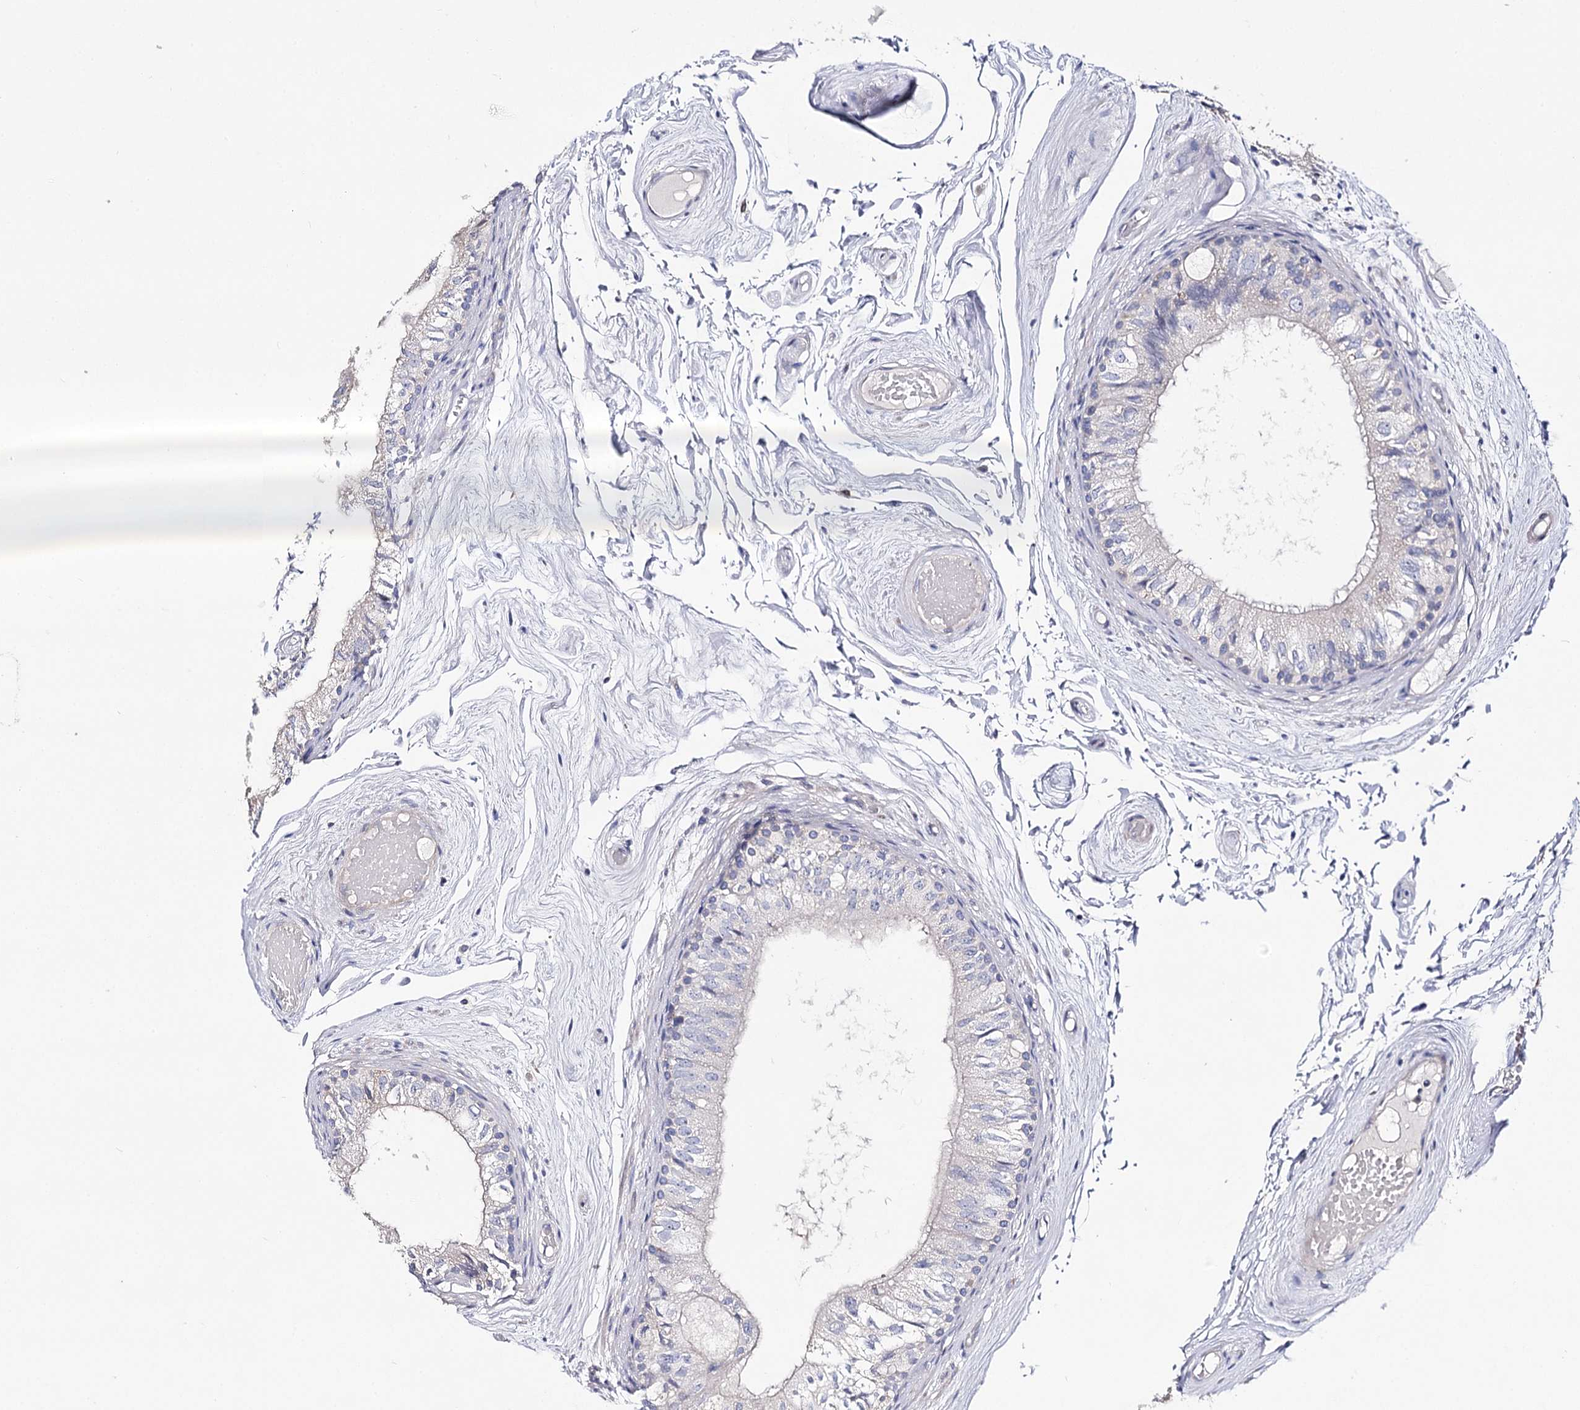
{"staining": {"intensity": "negative", "quantity": "none", "location": "none"}, "tissue": "epididymis", "cell_type": "Glandular cells", "image_type": "normal", "snomed": [{"axis": "morphology", "description": "Normal tissue, NOS"}, {"axis": "topography", "description": "Epididymis"}], "caption": "IHC micrograph of unremarkable epididymis stained for a protein (brown), which demonstrates no staining in glandular cells.", "gene": "NRAP", "patient": {"sex": "male", "age": 79}}